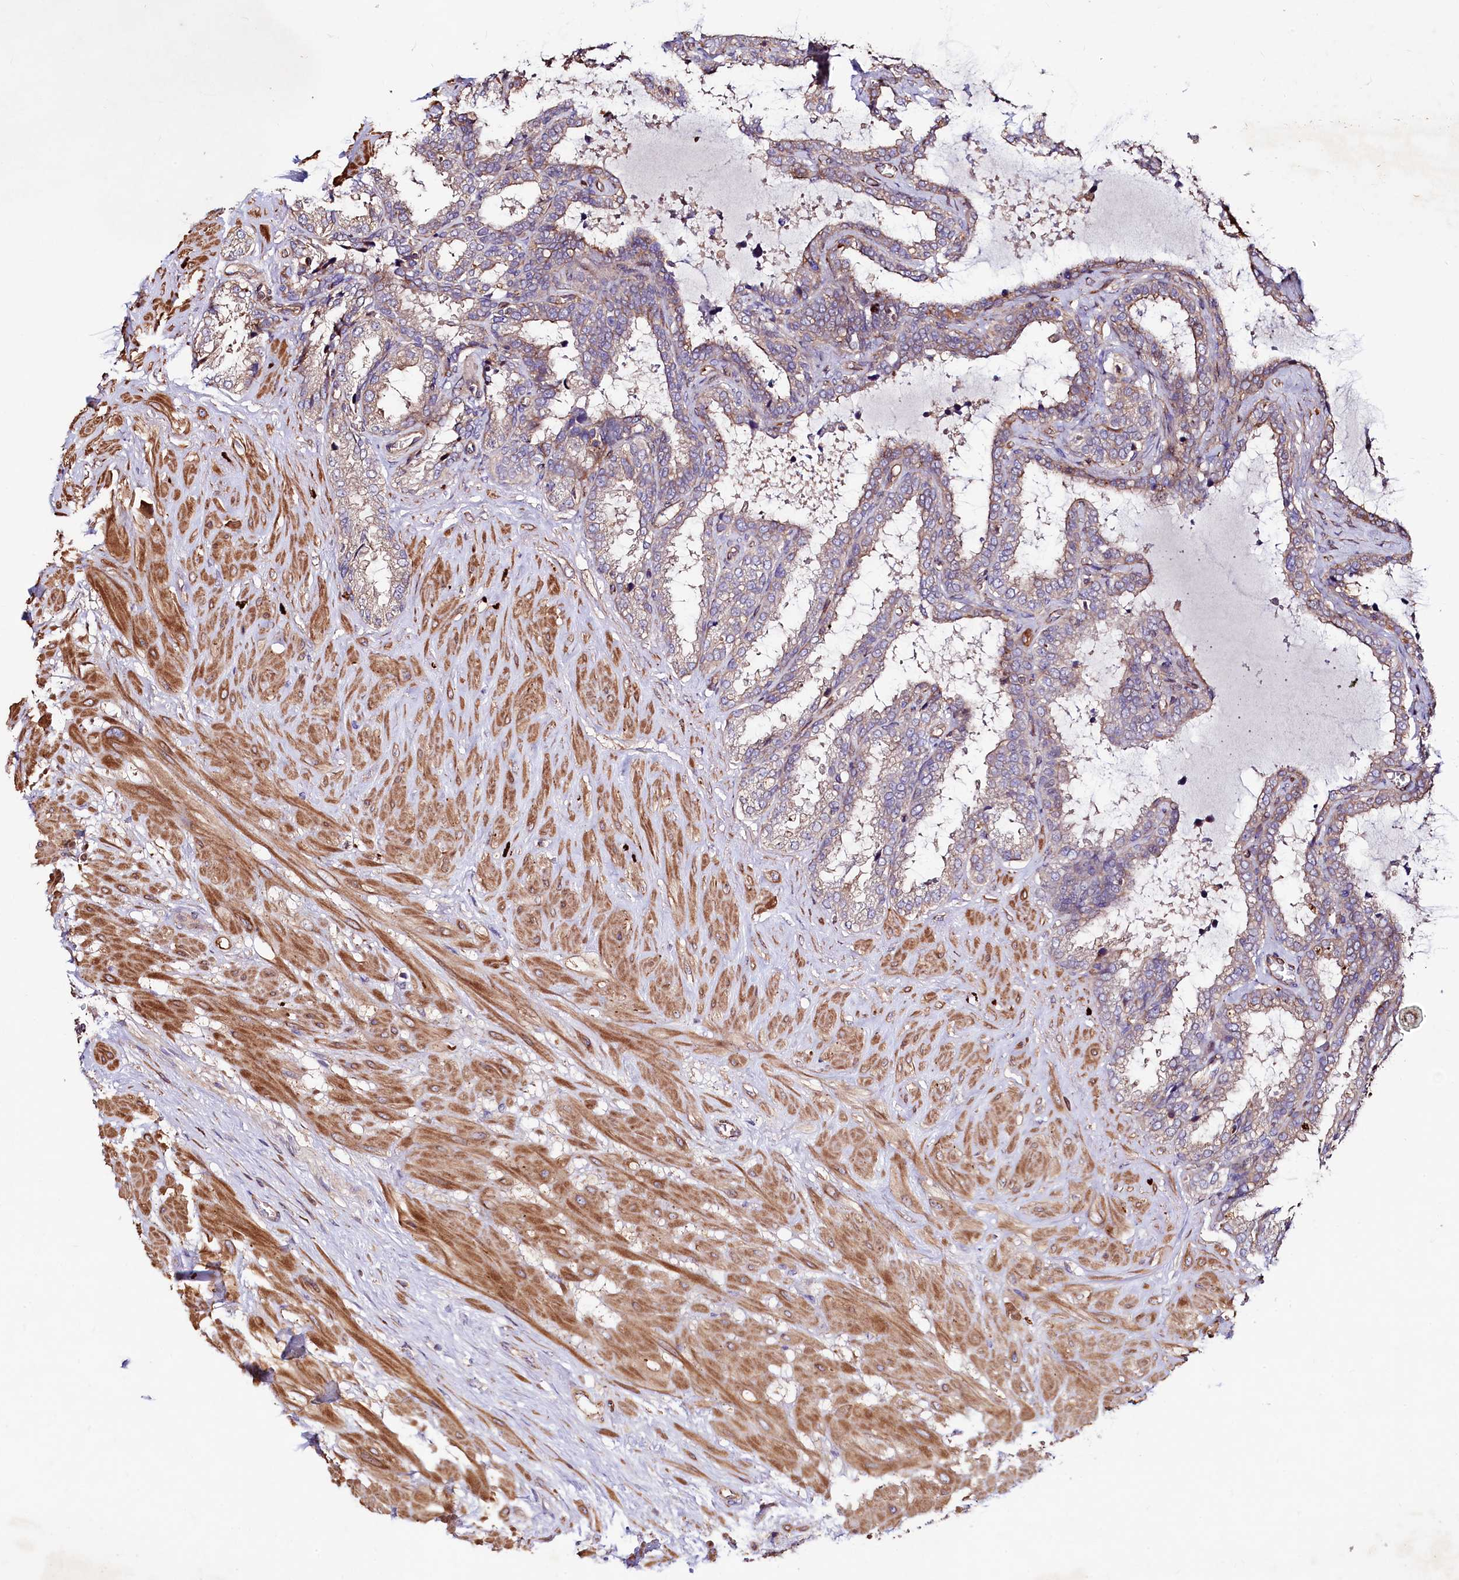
{"staining": {"intensity": "moderate", "quantity": "25%-75%", "location": "cytoplasmic/membranous"}, "tissue": "seminal vesicle", "cell_type": "Glandular cells", "image_type": "normal", "snomed": [{"axis": "morphology", "description": "Normal tissue, NOS"}, {"axis": "topography", "description": "Seminal veicle"}], "caption": "Human seminal vesicle stained for a protein (brown) reveals moderate cytoplasmic/membranous positive expression in approximately 25%-75% of glandular cells.", "gene": "KLHDC4", "patient": {"sex": "male", "age": 46}}